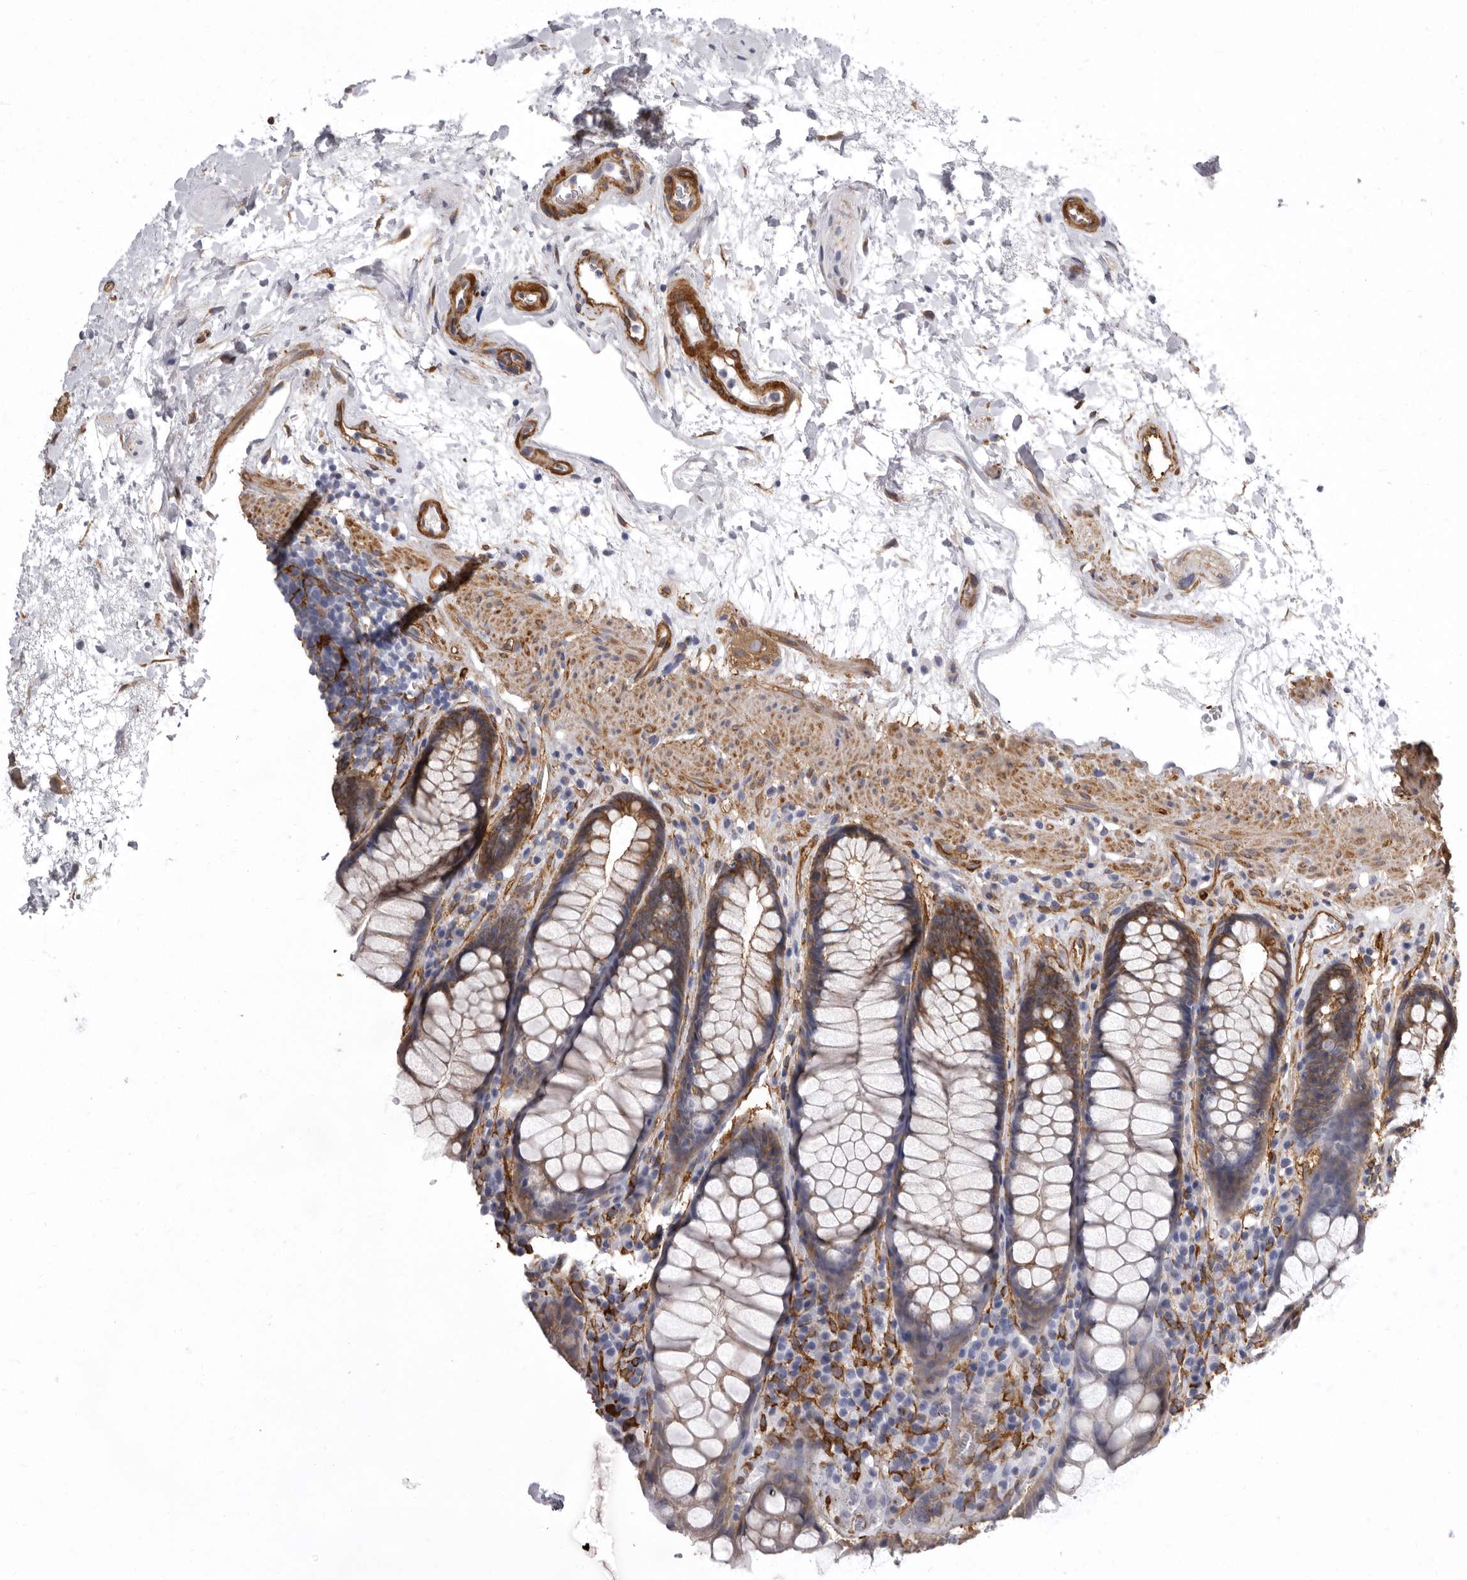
{"staining": {"intensity": "moderate", "quantity": "25%-75%", "location": "cytoplasmic/membranous"}, "tissue": "rectum", "cell_type": "Glandular cells", "image_type": "normal", "snomed": [{"axis": "morphology", "description": "Normal tissue, NOS"}, {"axis": "topography", "description": "Rectum"}], "caption": "Moderate cytoplasmic/membranous protein expression is appreciated in about 25%-75% of glandular cells in rectum.", "gene": "ENAH", "patient": {"sex": "male", "age": 64}}